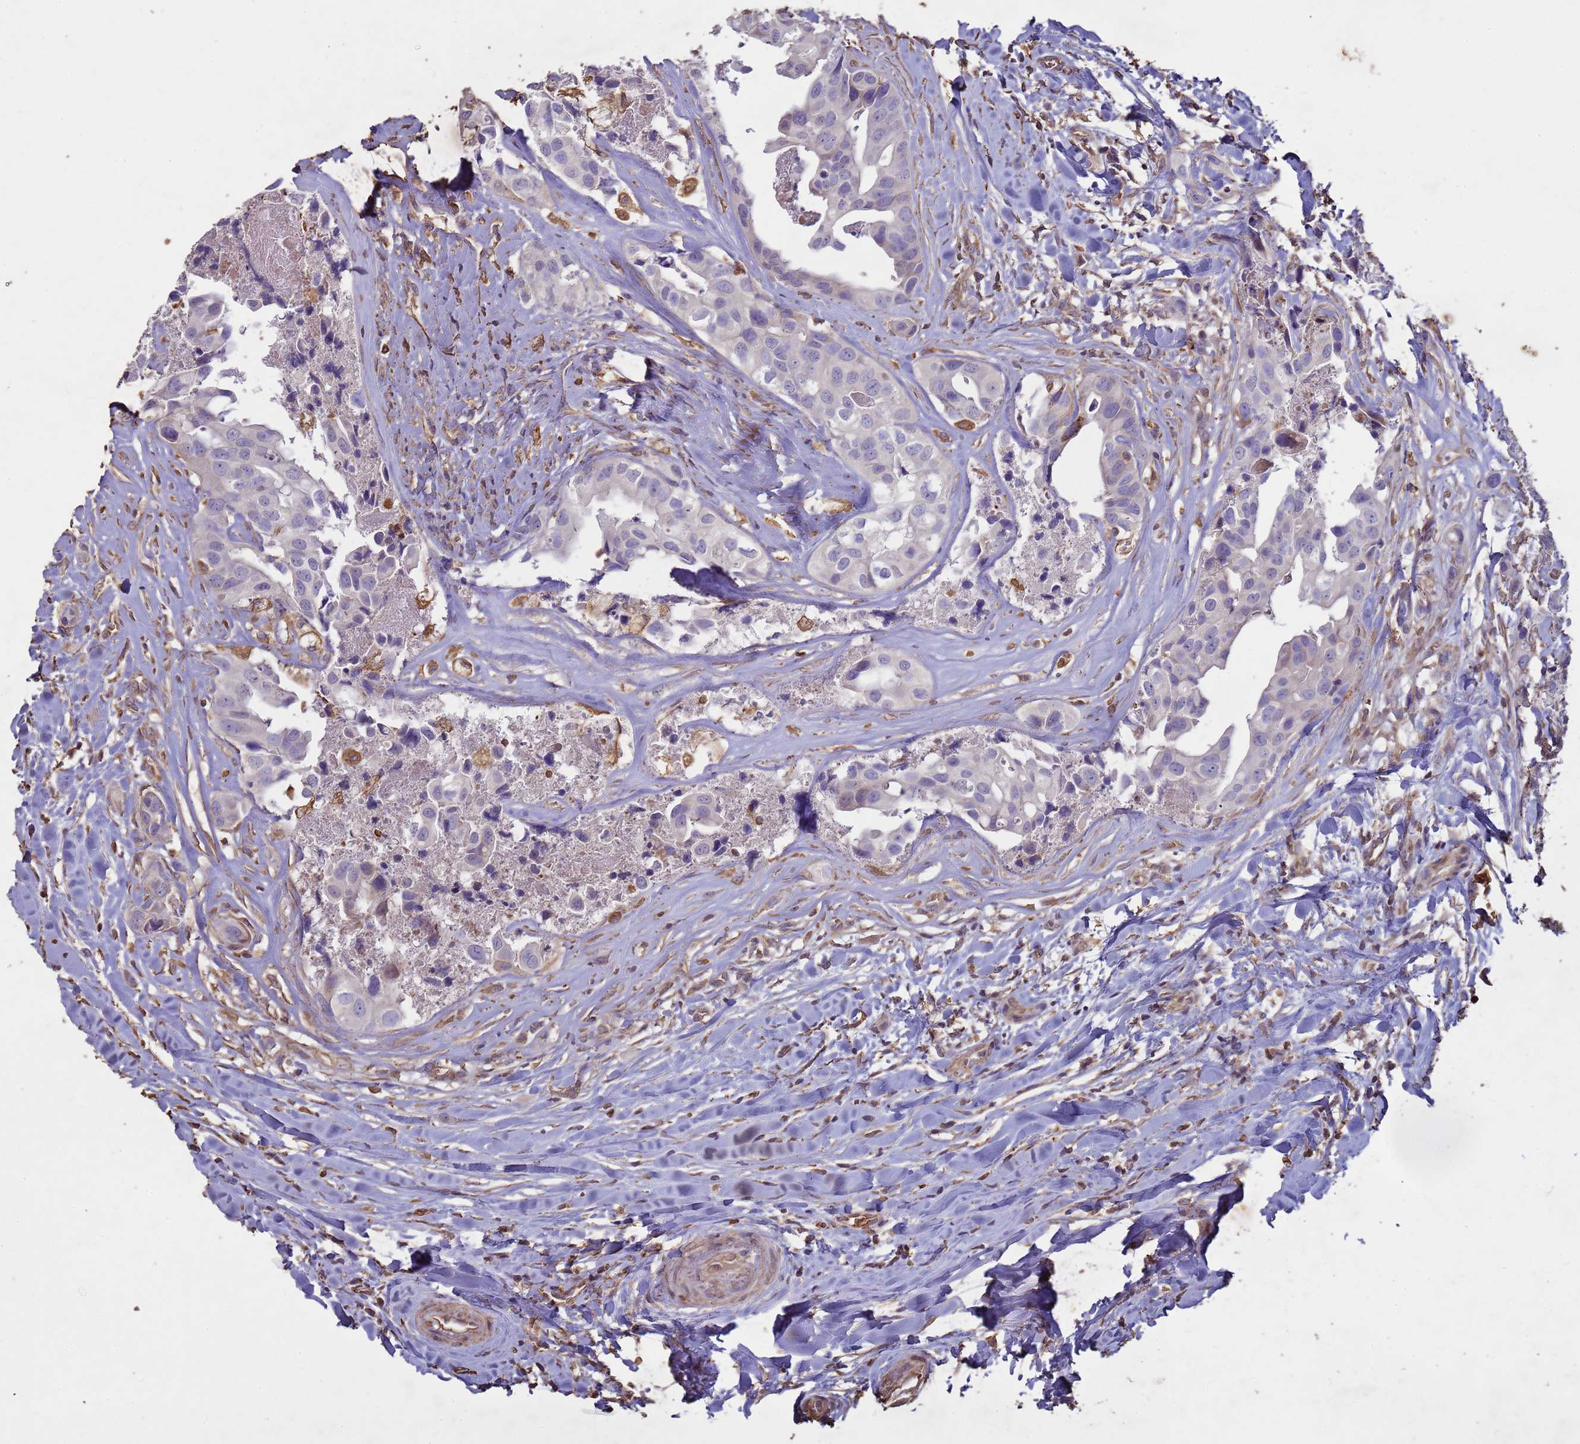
{"staining": {"intensity": "negative", "quantity": "none", "location": "none"}, "tissue": "head and neck cancer", "cell_type": "Tumor cells", "image_type": "cancer", "snomed": [{"axis": "morphology", "description": "Adenocarcinoma, NOS"}, {"axis": "morphology", "description": "Adenocarcinoma, metastatic, NOS"}, {"axis": "topography", "description": "Head-Neck"}], "caption": "Histopathology image shows no significant protein staining in tumor cells of head and neck metastatic adenocarcinoma.", "gene": "SGIP1", "patient": {"sex": "male", "age": 75}}